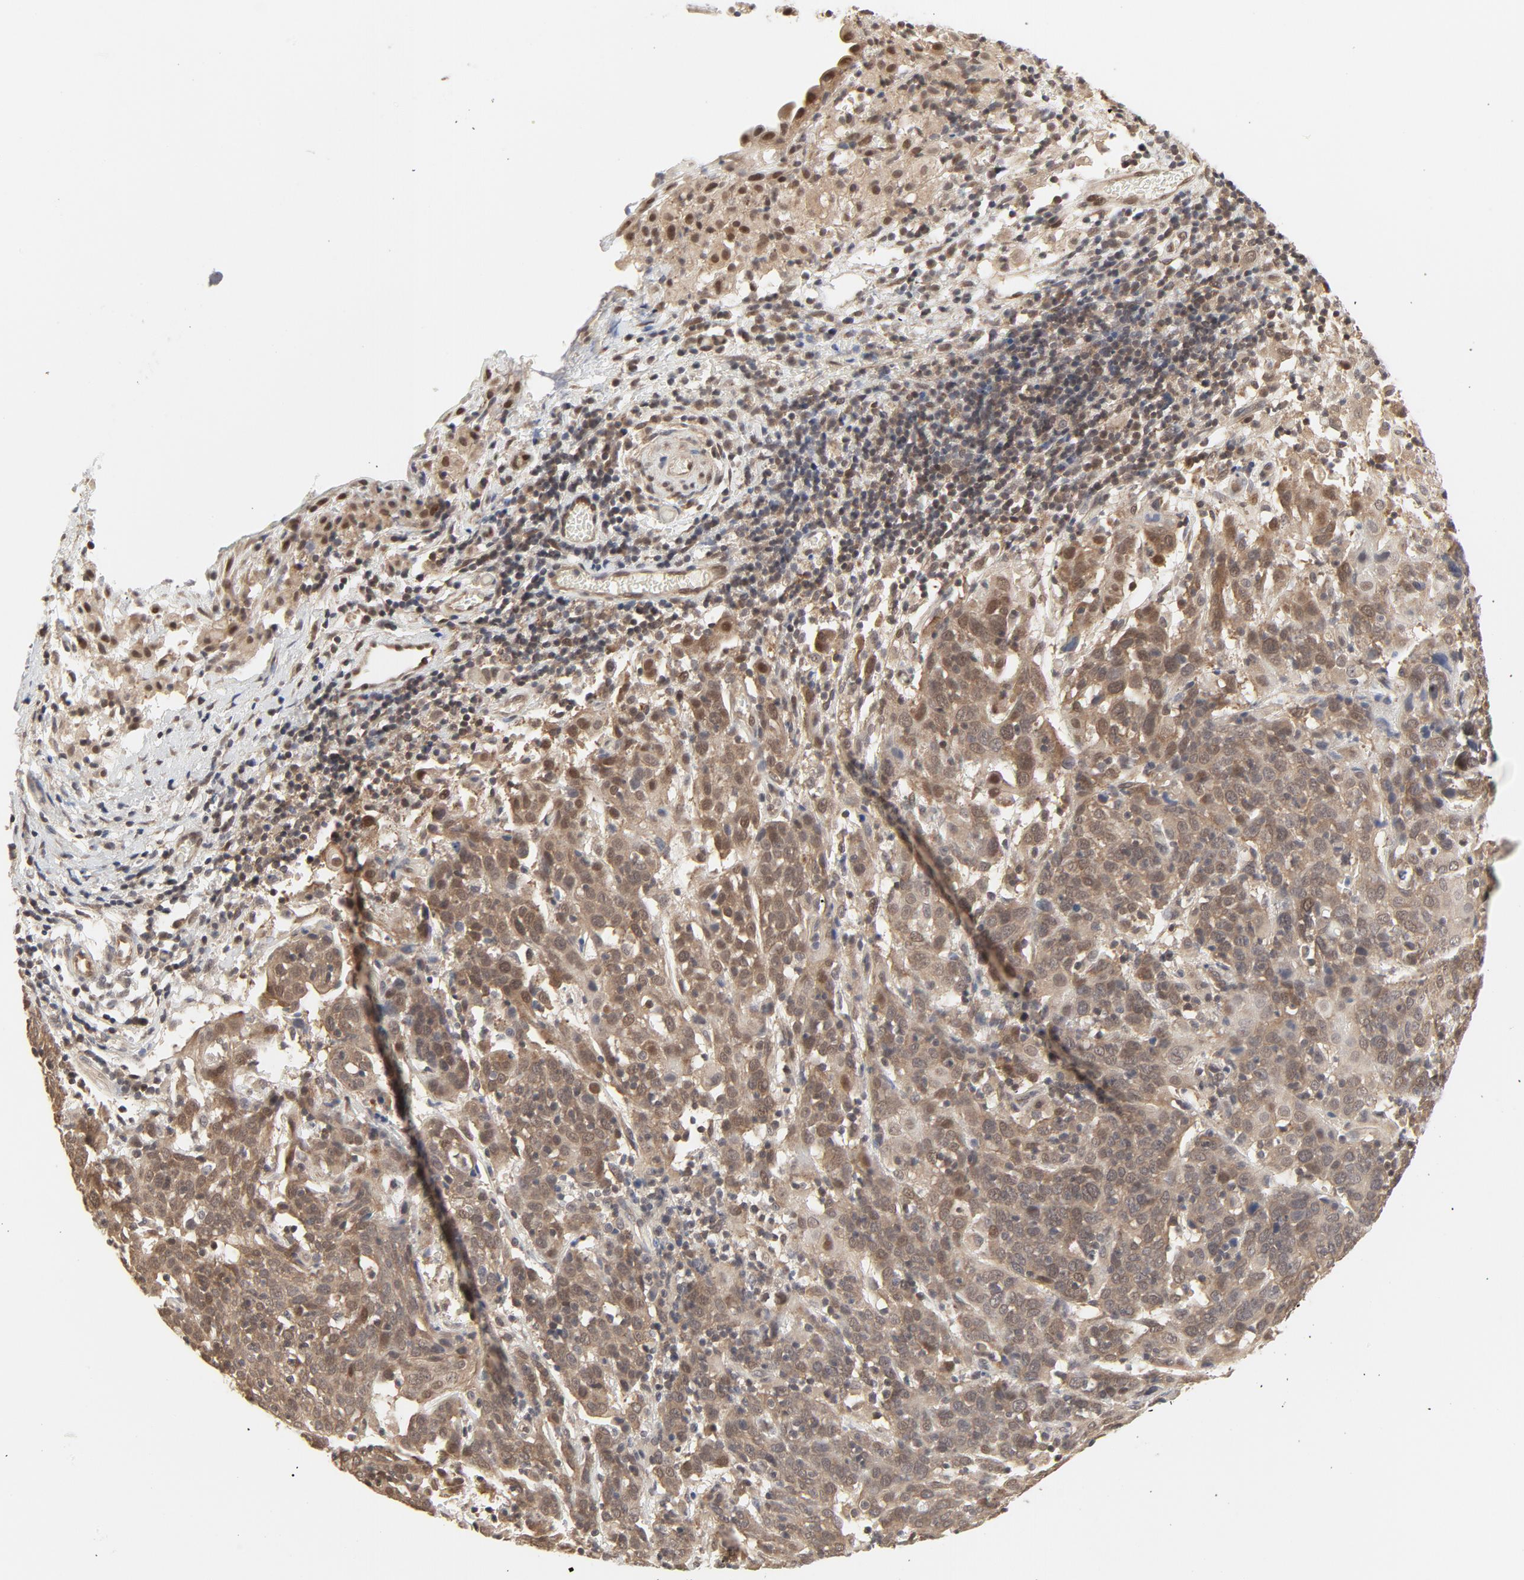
{"staining": {"intensity": "moderate", "quantity": "25%-75%", "location": "cytoplasmic/membranous,nuclear"}, "tissue": "cervical cancer", "cell_type": "Tumor cells", "image_type": "cancer", "snomed": [{"axis": "morphology", "description": "Normal tissue, NOS"}, {"axis": "morphology", "description": "Squamous cell carcinoma, NOS"}, {"axis": "topography", "description": "Cervix"}], "caption": "Cervical cancer (squamous cell carcinoma) tissue displays moderate cytoplasmic/membranous and nuclear positivity in about 25%-75% of tumor cells, visualized by immunohistochemistry.", "gene": "NEDD8", "patient": {"sex": "female", "age": 67}}